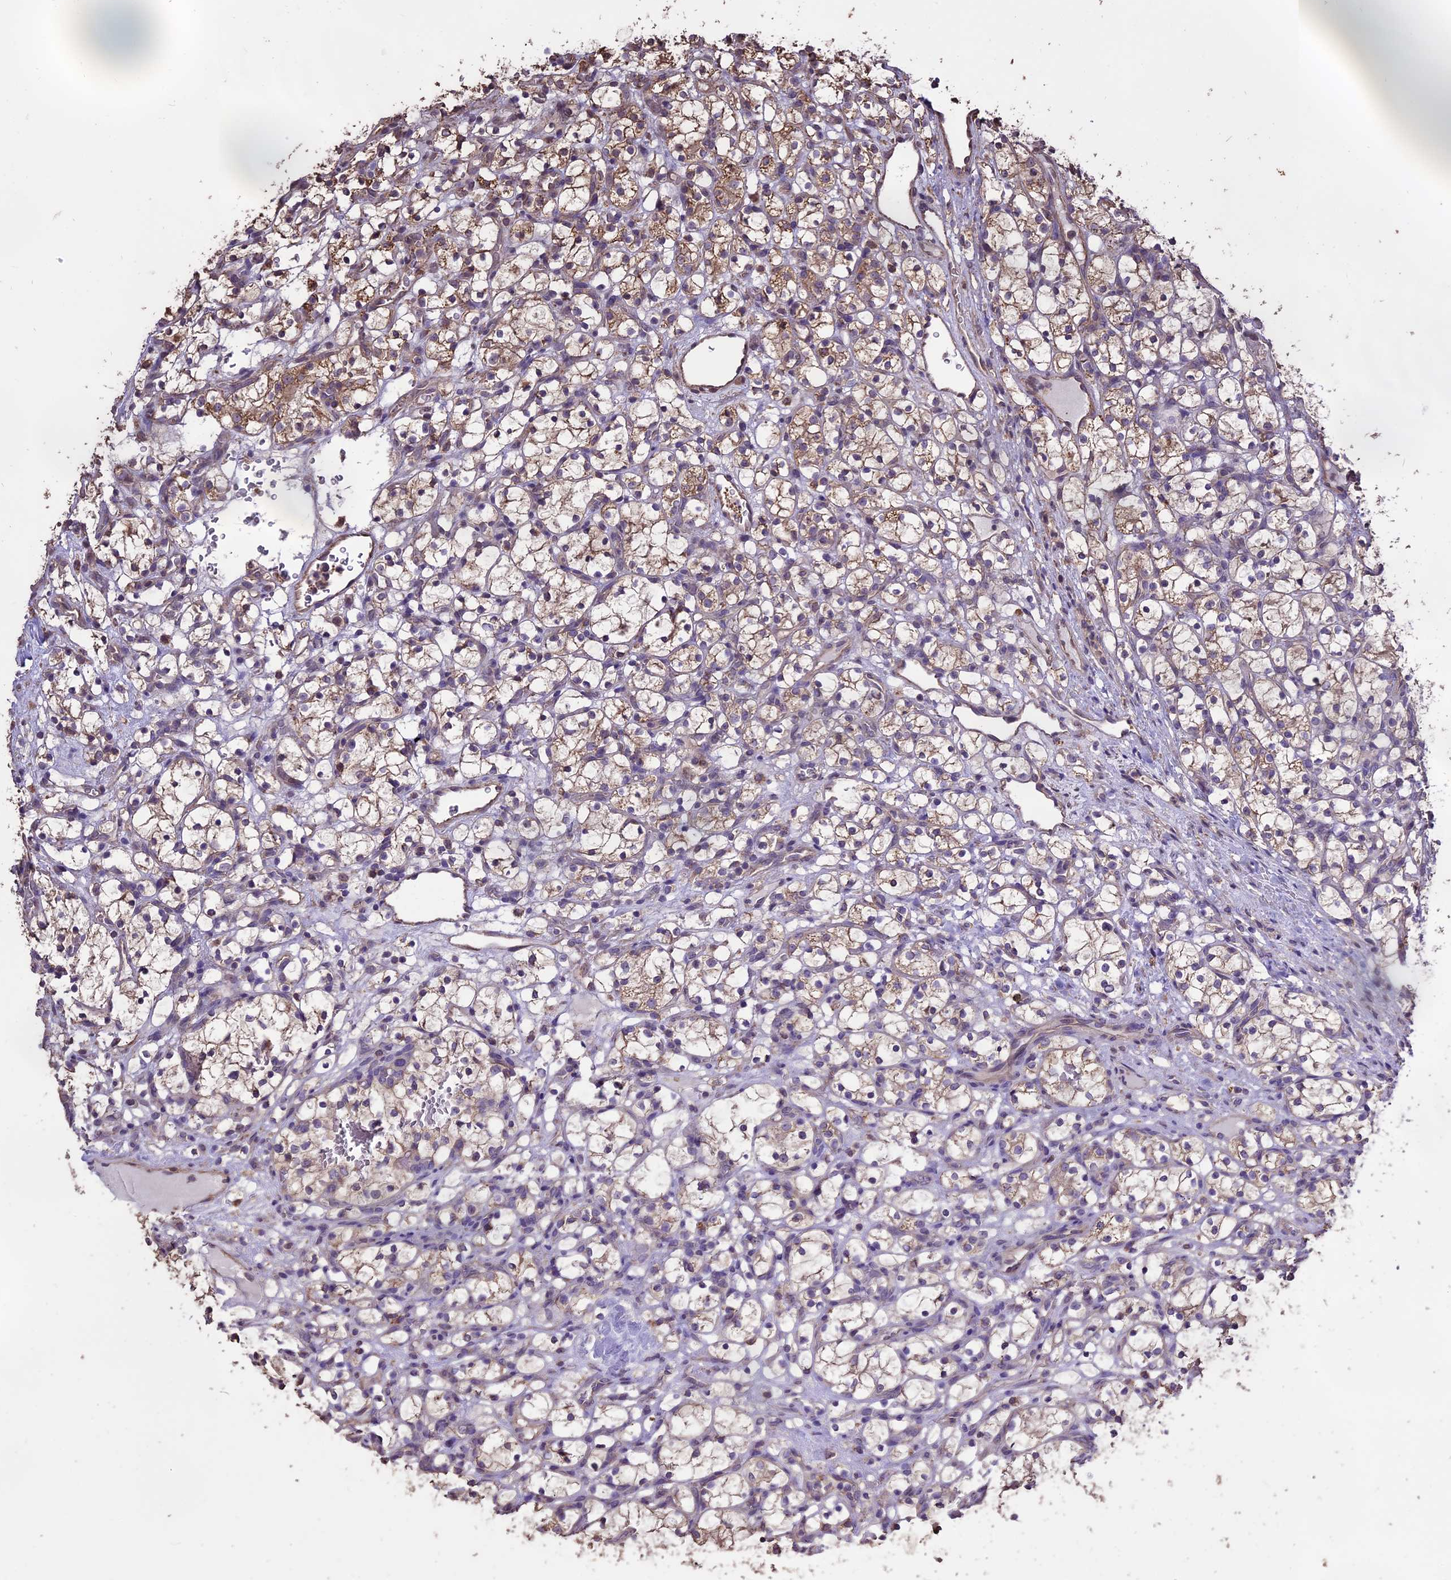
{"staining": {"intensity": "weak", "quantity": "25%-75%", "location": "cytoplasmic/membranous"}, "tissue": "renal cancer", "cell_type": "Tumor cells", "image_type": "cancer", "snomed": [{"axis": "morphology", "description": "Adenocarcinoma, NOS"}, {"axis": "topography", "description": "Kidney"}], "caption": "Human renal adenocarcinoma stained with a protein marker displays weak staining in tumor cells.", "gene": "PGPEP1L", "patient": {"sex": "female", "age": 69}}